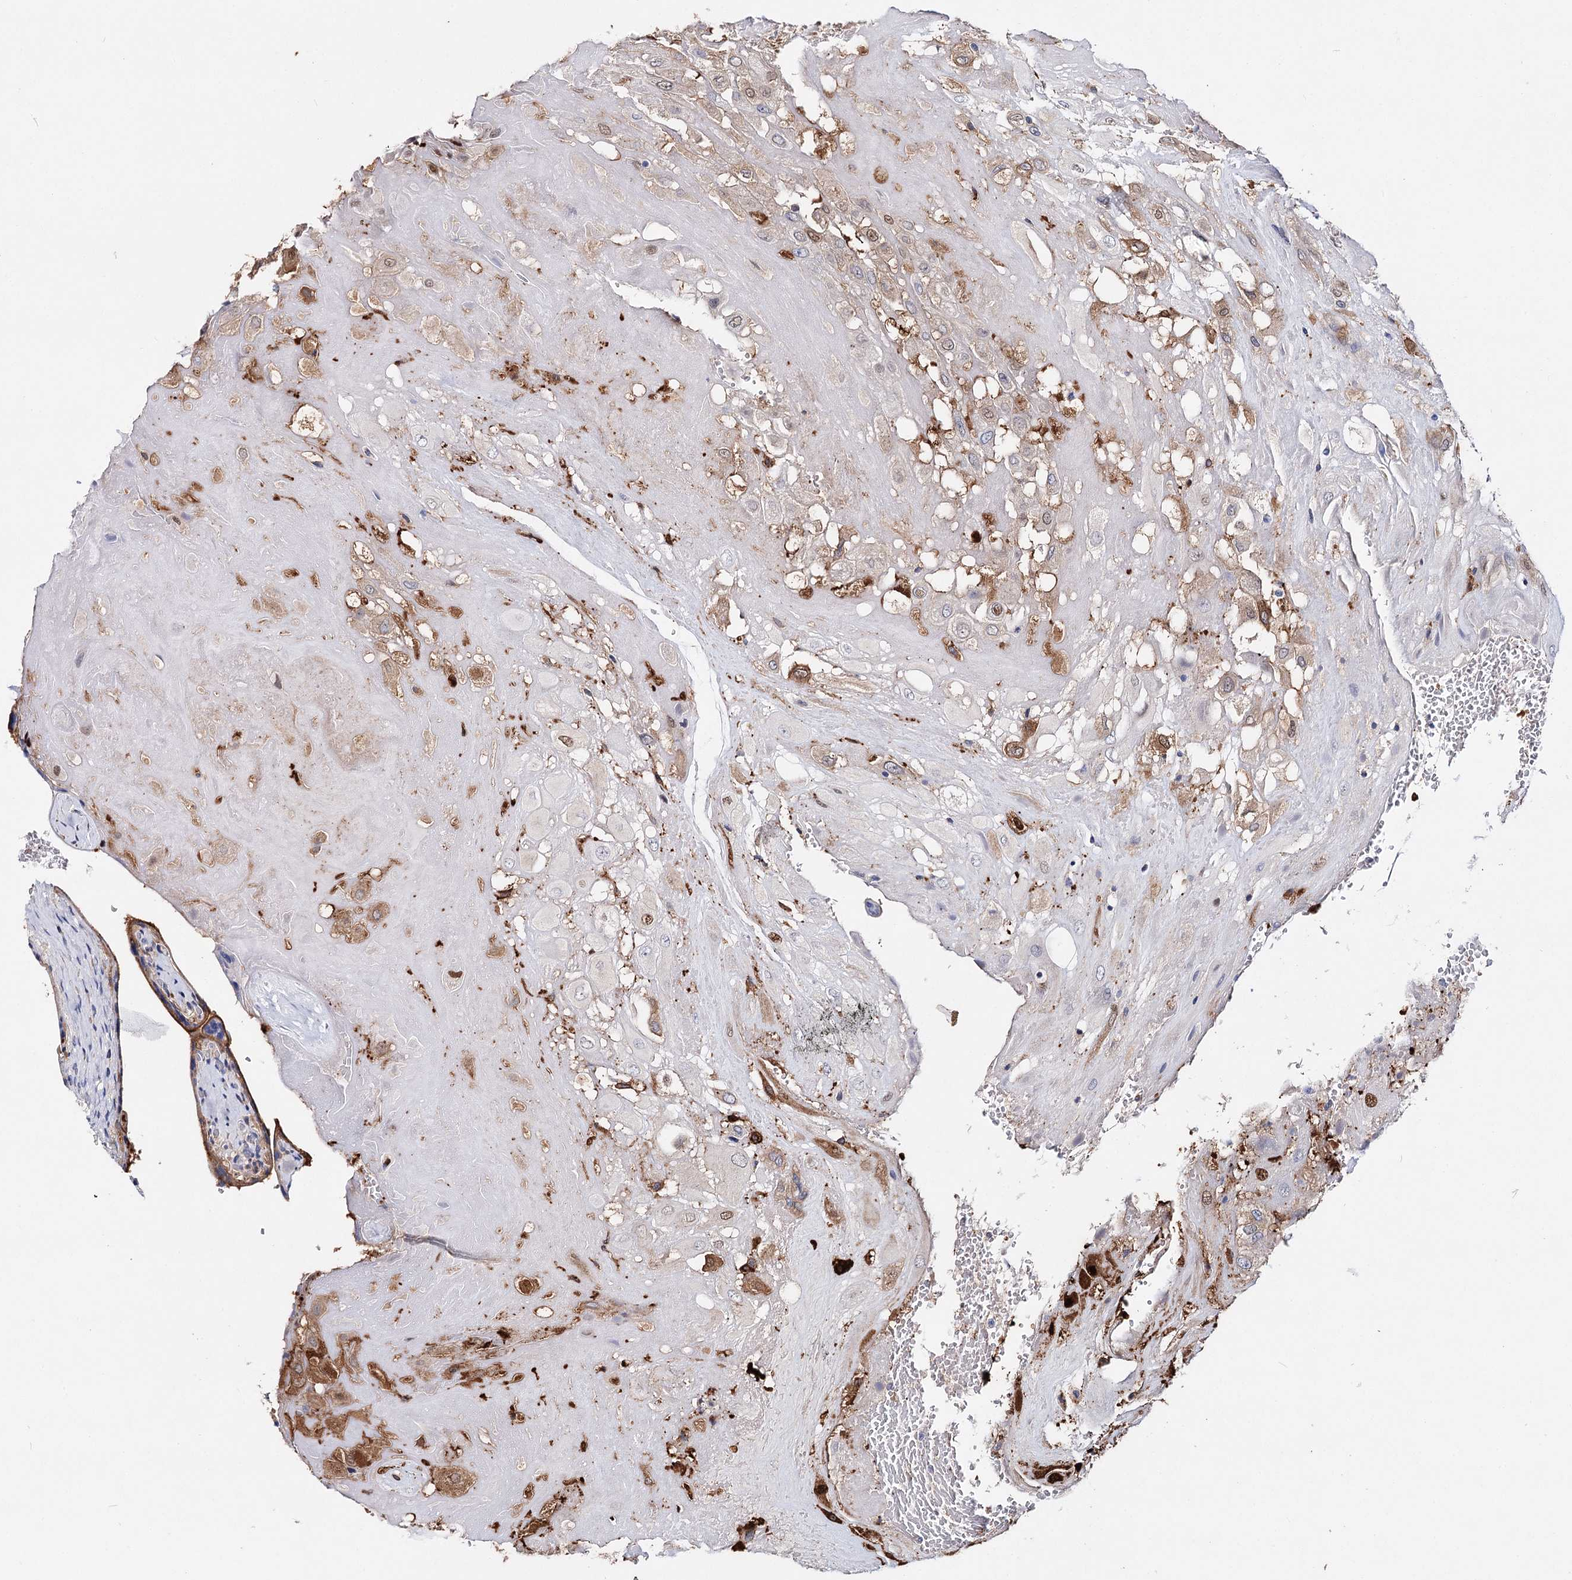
{"staining": {"intensity": "moderate", "quantity": "25%-75%", "location": "cytoplasmic/membranous,nuclear"}, "tissue": "placenta", "cell_type": "Decidual cells", "image_type": "normal", "snomed": [{"axis": "morphology", "description": "Normal tissue, NOS"}, {"axis": "topography", "description": "Placenta"}], "caption": "Moderate cytoplasmic/membranous,nuclear positivity is appreciated in approximately 25%-75% of decidual cells in unremarkable placenta.", "gene": "CFAP46", "patient": {"sex": "female", "age": 37}}